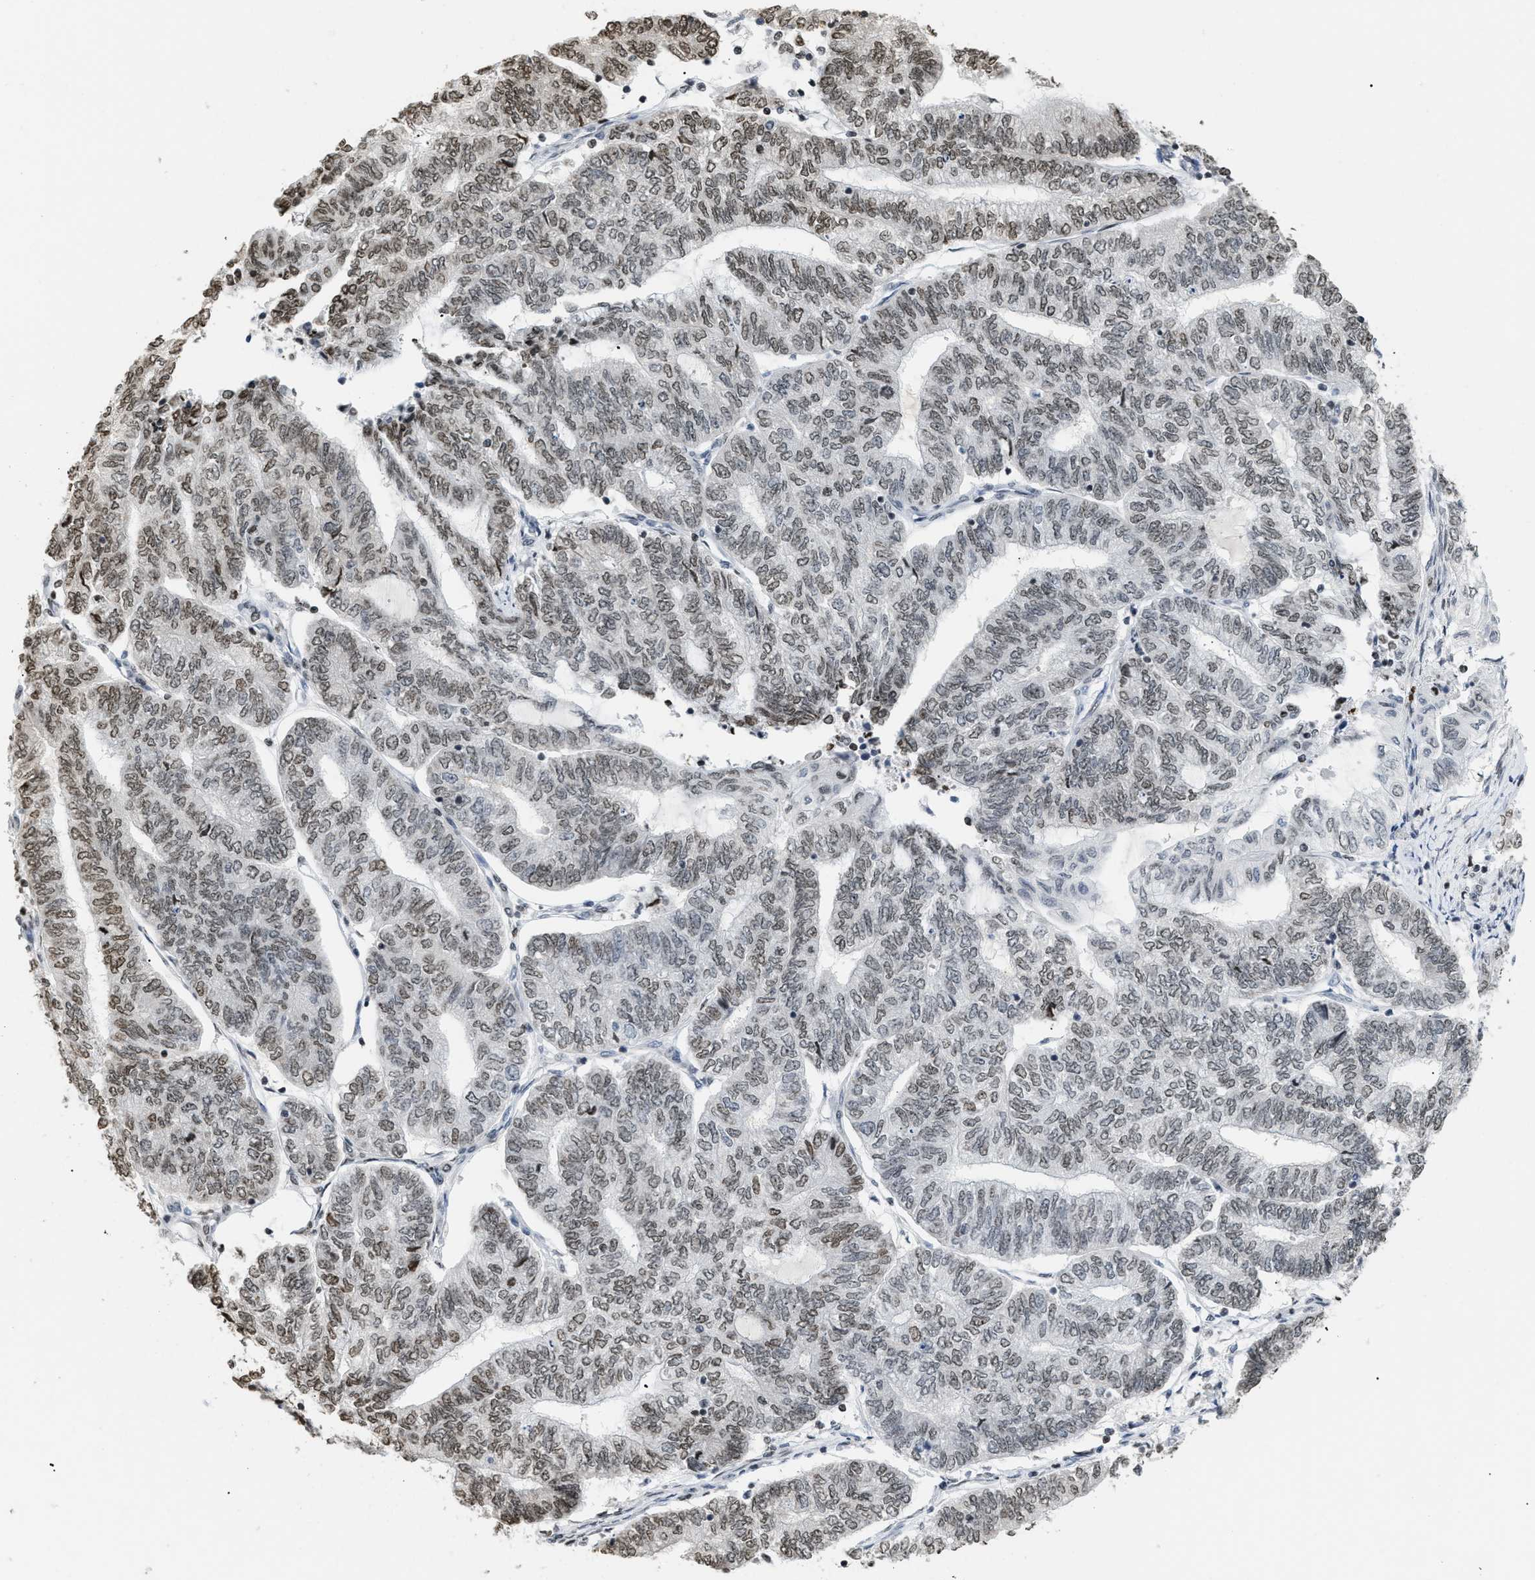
{"staining": {"intensity": "weak", "quantity": ">75%", "location": "nuclear"}, "tissue": "endometrial cancer", "cell_type": "Tumor cells", "image_type": "cancer", "snomed": [{"axis": "morphology", "description": "Adenocarcinoma, NOS"}, {"axis": "topography", "description": "Uterus"}, {"axis": "topography", "description": "Endometrium"}], "caption": "The immunohistochemical stain labels weak nuclear staining in tumor cells of adenocarcinoma (endometrial) tissue.", "gene": "HMGN2", "patient": {"sex": "female", "age": 70}}